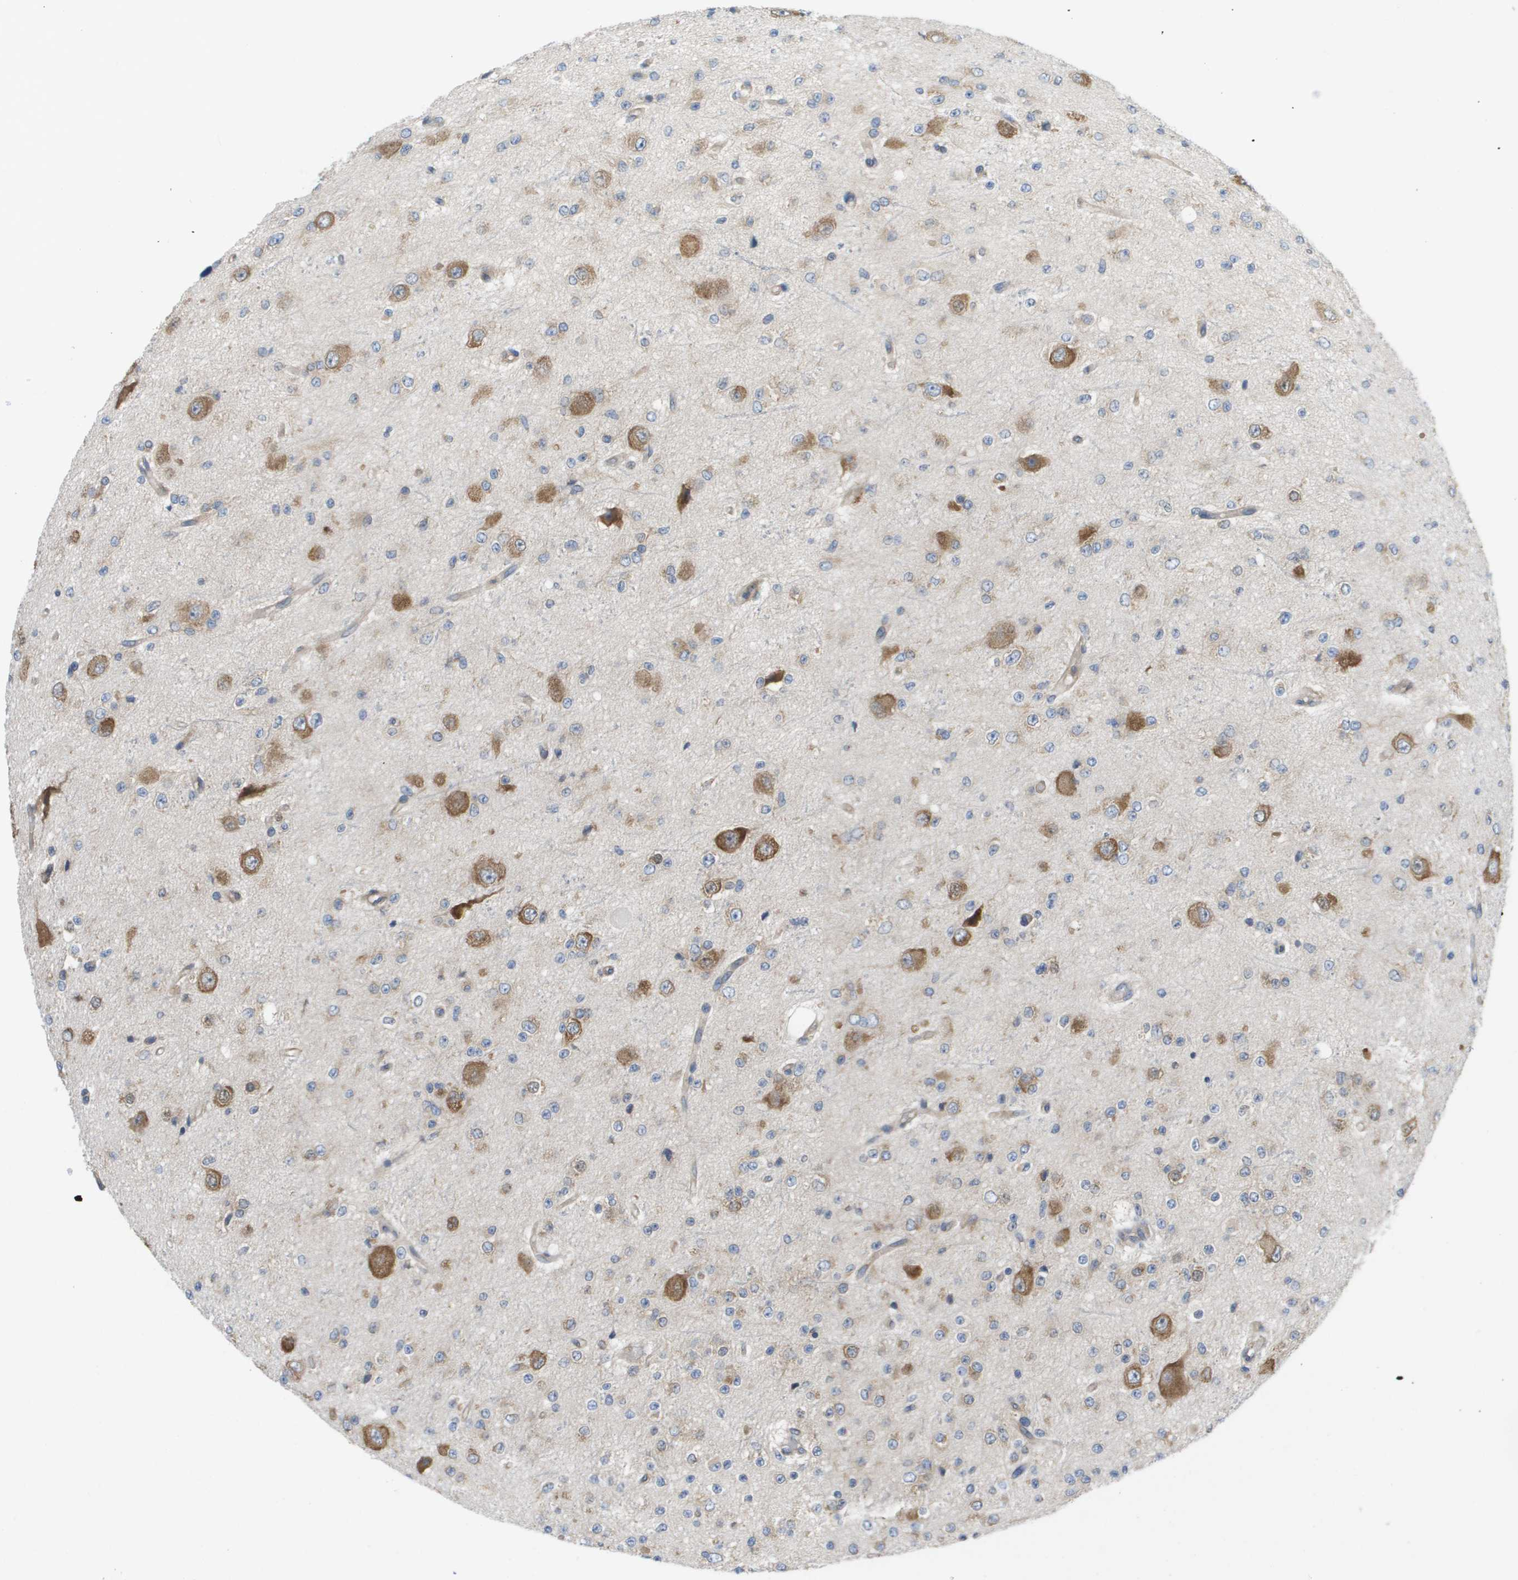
{"staining": {"intensity": "moderate", "quantity": "<25%", "location": "cytoplasmic/membranous"}, "tissue": "glioma", "cell_type": "Tumor cells", "image_type": "cancer", "snomed": [{"axis": "morphology", "description": "Glioma, malignant, High grade"}, {"axis": "topography", "description": "pancreas cauda"}], "caption": "Moderate cytoplasmic/membranous protein expression is appreciated in about <25% of tumor cells in malignant high-grade glioma.", "gene": "EIF4G2", "patient": {"sex": "male", "age": 60}}